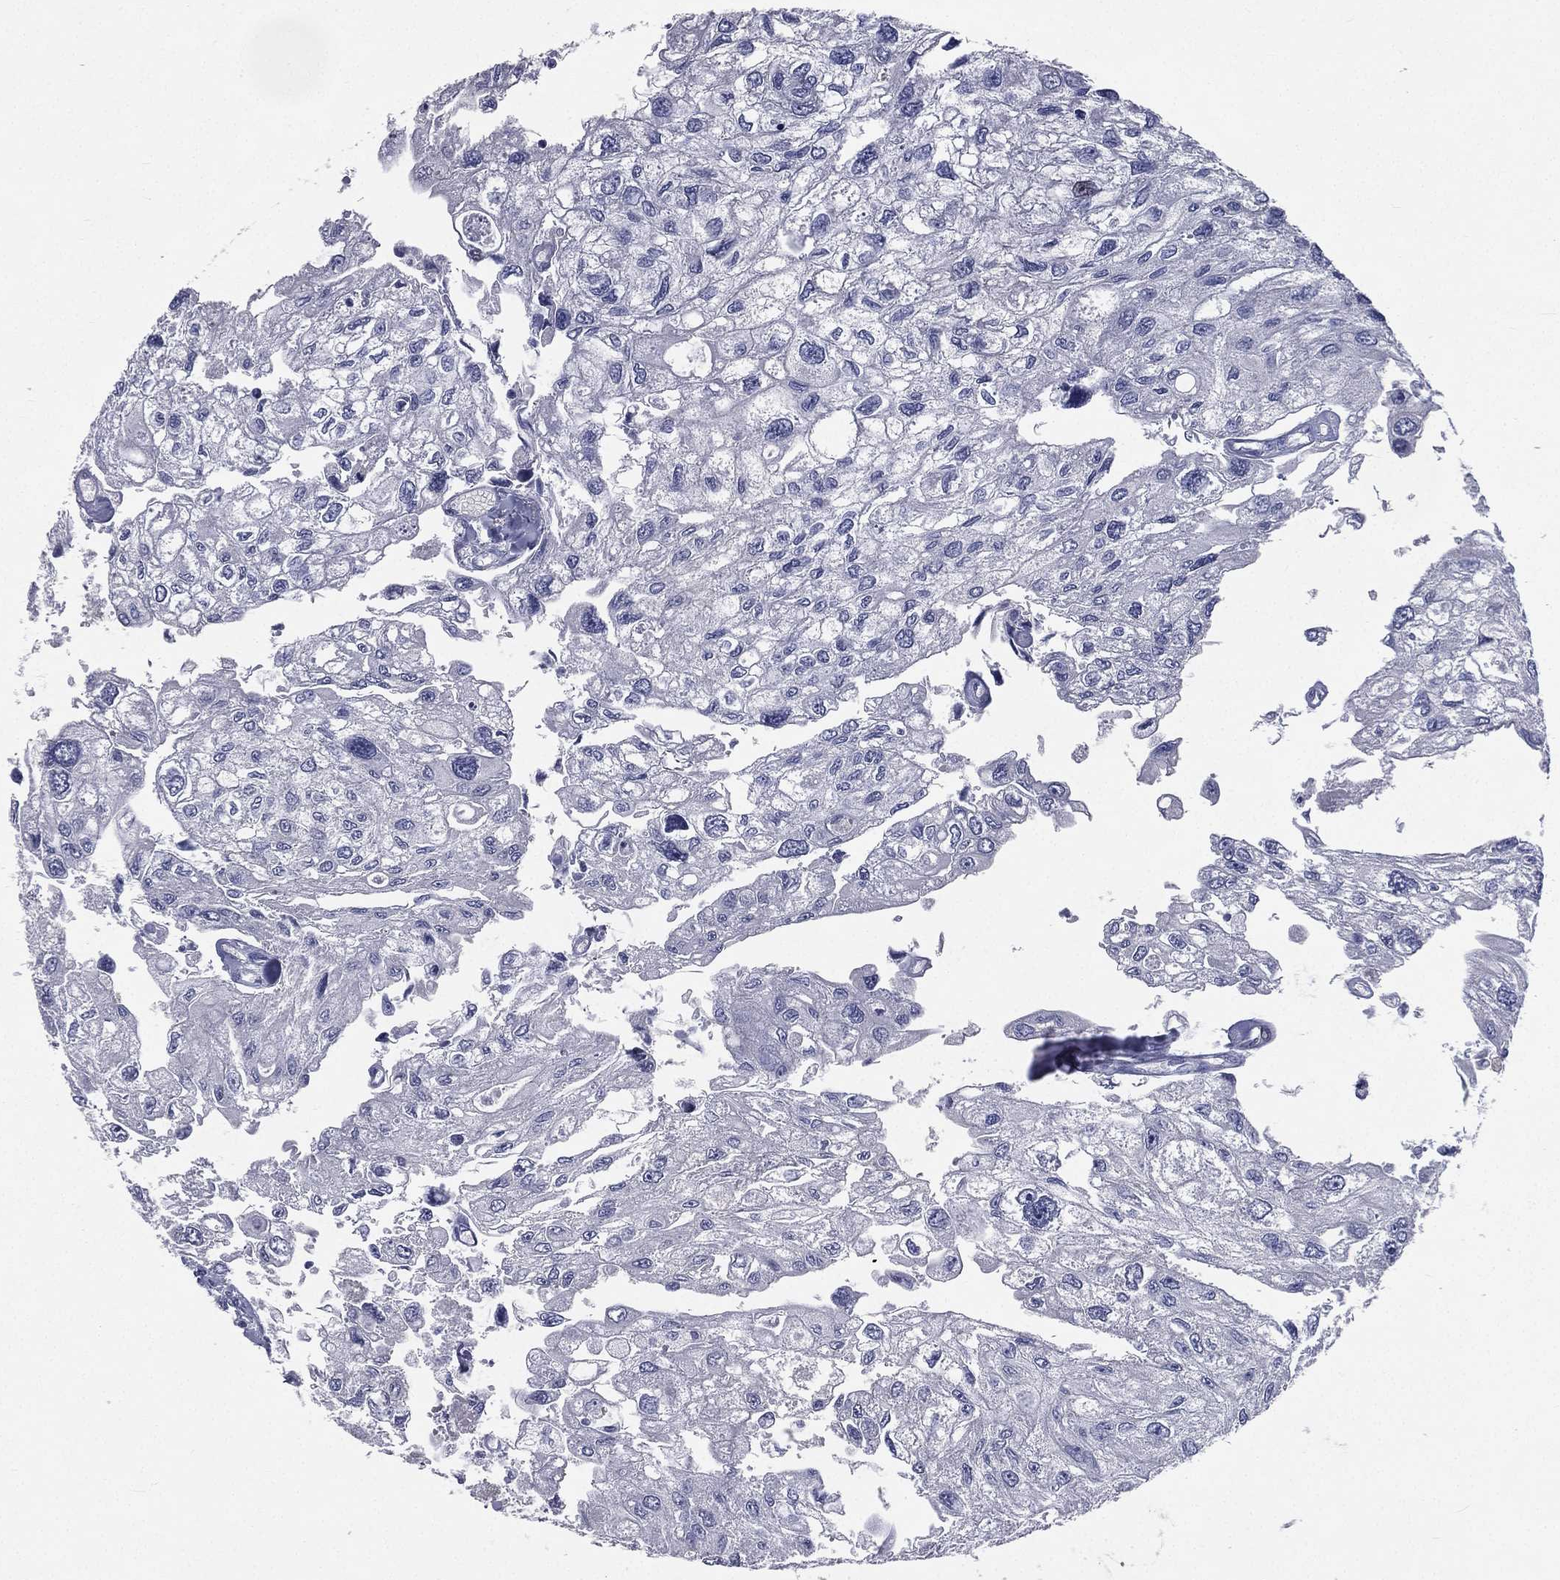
{"staining": {"intensity": "negative", "quantity": "none", "location": "none"}, "tissue": "urothelial cancer", "cell_type": "Tumor cells", "image_type": "cancer", "snomed": [{"axis": "morphology", "description": "Urothelial carcinoma, High grade"}, {"axis": "topography", "description": "Urinary bladder"}], "caption": "Immunohistochemistry (IHC) histopathology image of neoplastic tissue: human high-grade urothelial carcinoma stained with DAB reveals no significant protein staining in tumor cells.", "gene": "IFT27", "patient": {"sex": "male", "age": 59}}